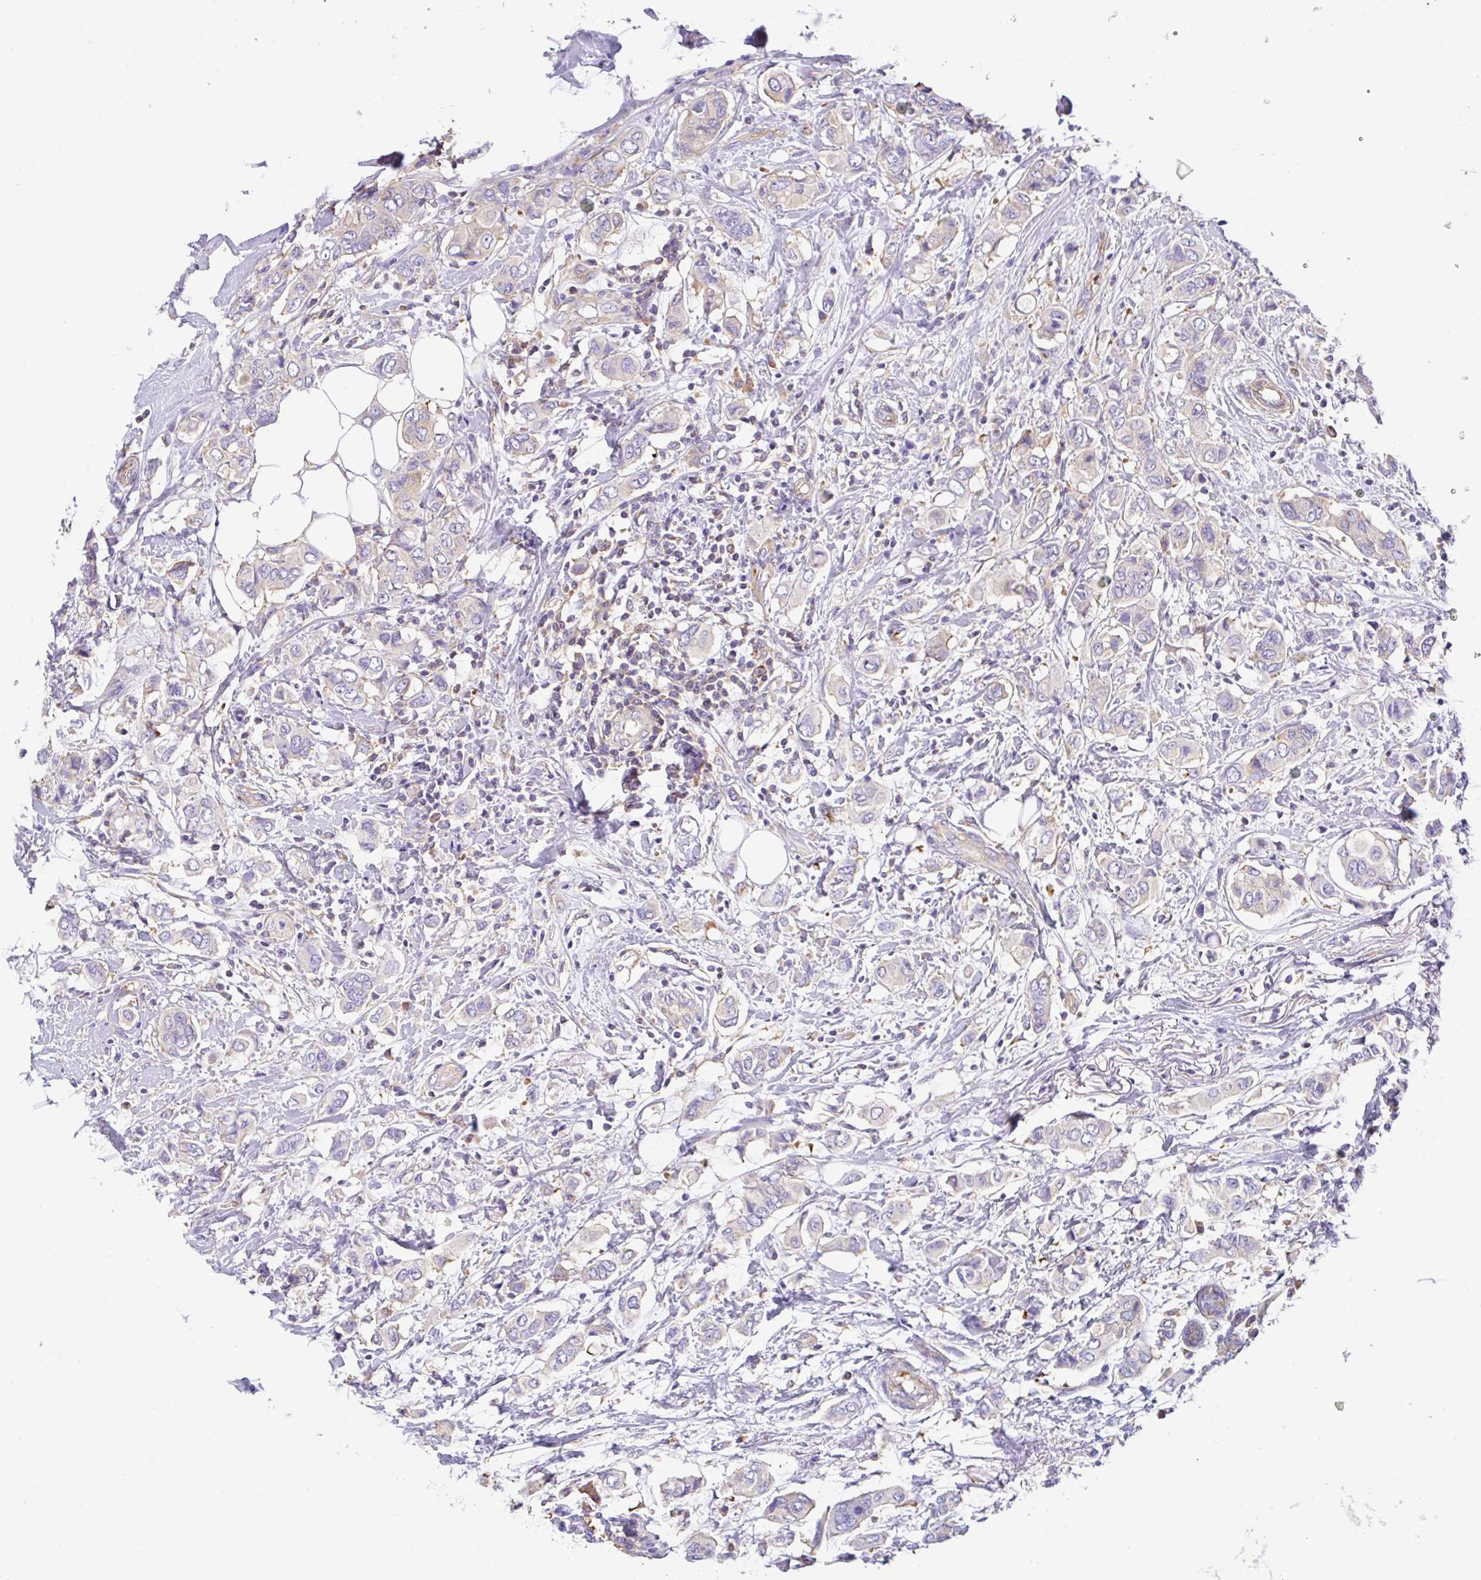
{"staining": {"intensity": "negative", "quantity": "none", "location": "none"}, "tissue": "breast cancer", "cell_type": "Tumor cells", "image_type": "cancer", "snomed": [{"axis": "morphology", "description": "Lobular carcinoma"}, {"axis": "topography", "description": "Breast"}], "caption": "Tumor cells are negative for brown protein staining in breast cancer (lobular carcinoma). Brightfield microscopy of immunohistochemistry (IHC) stained with DAB (3,3'-diaminobenzidine) (brown) and hematoxylin (blue), captured at high magnification.", "gene": "GFPT2", "patient": {"sex": "female", "age": 51}}